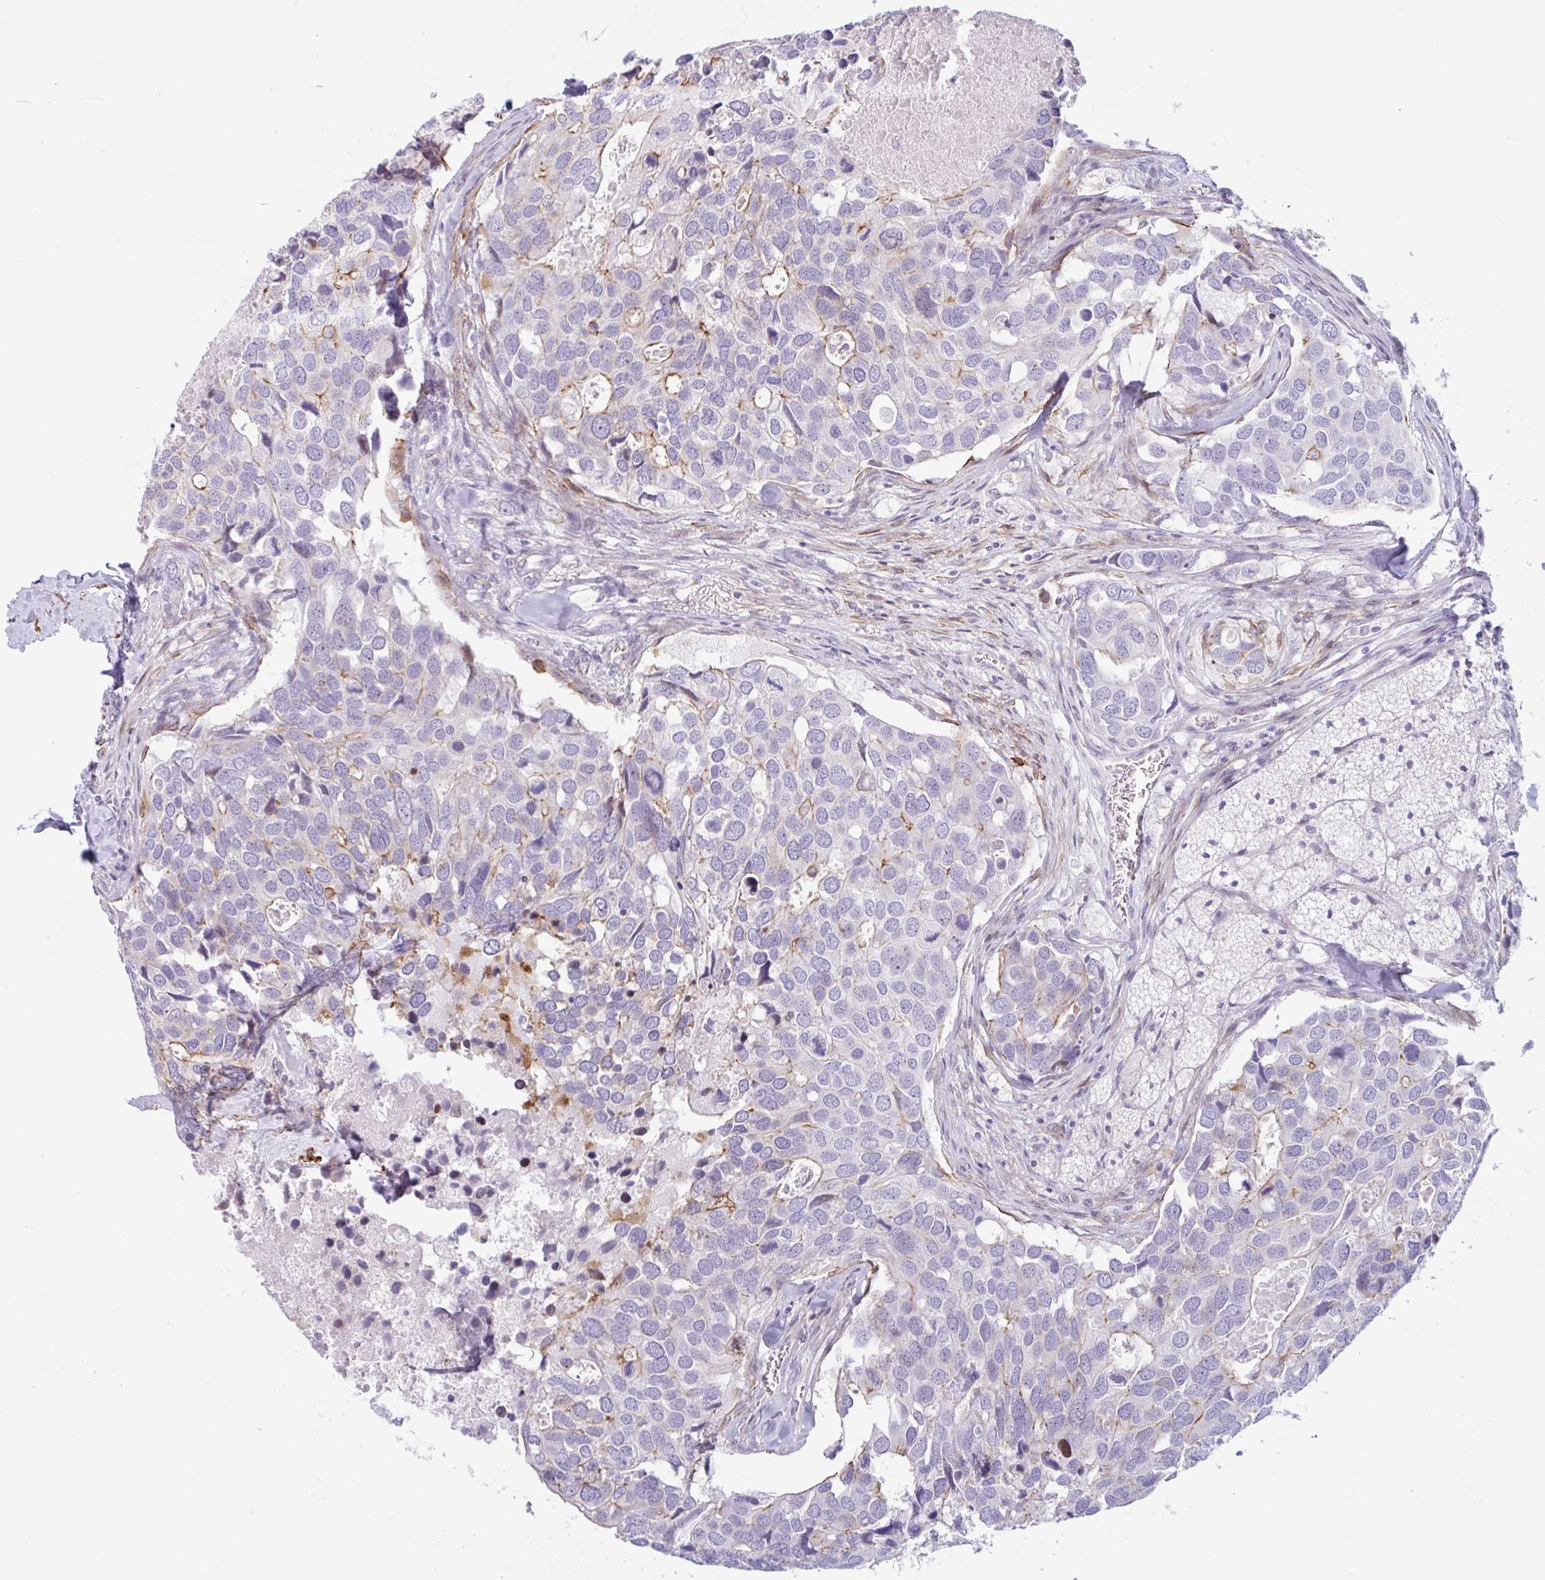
{"staining": {"intensity": "moderate", "quantity": "25%-75%", "location": "cytoplasmic/membranous"}, "tissue": "breast cancer", "cell_type": "Tumor cells", "image_type": "cancer", "snomed": [{"axis": "morphology", "description": "Duct carcinoma"}, {"axis": "topography", "description": "Breast"}], "caption": "Protein staining reveals moderate cytoplasmic/membranous expression in about 25%-75% of tumor cells in infiltrating ductal carcinoma (breast).", "gene": "MYH10", "patient": {"sex": "female", "age": 83}}